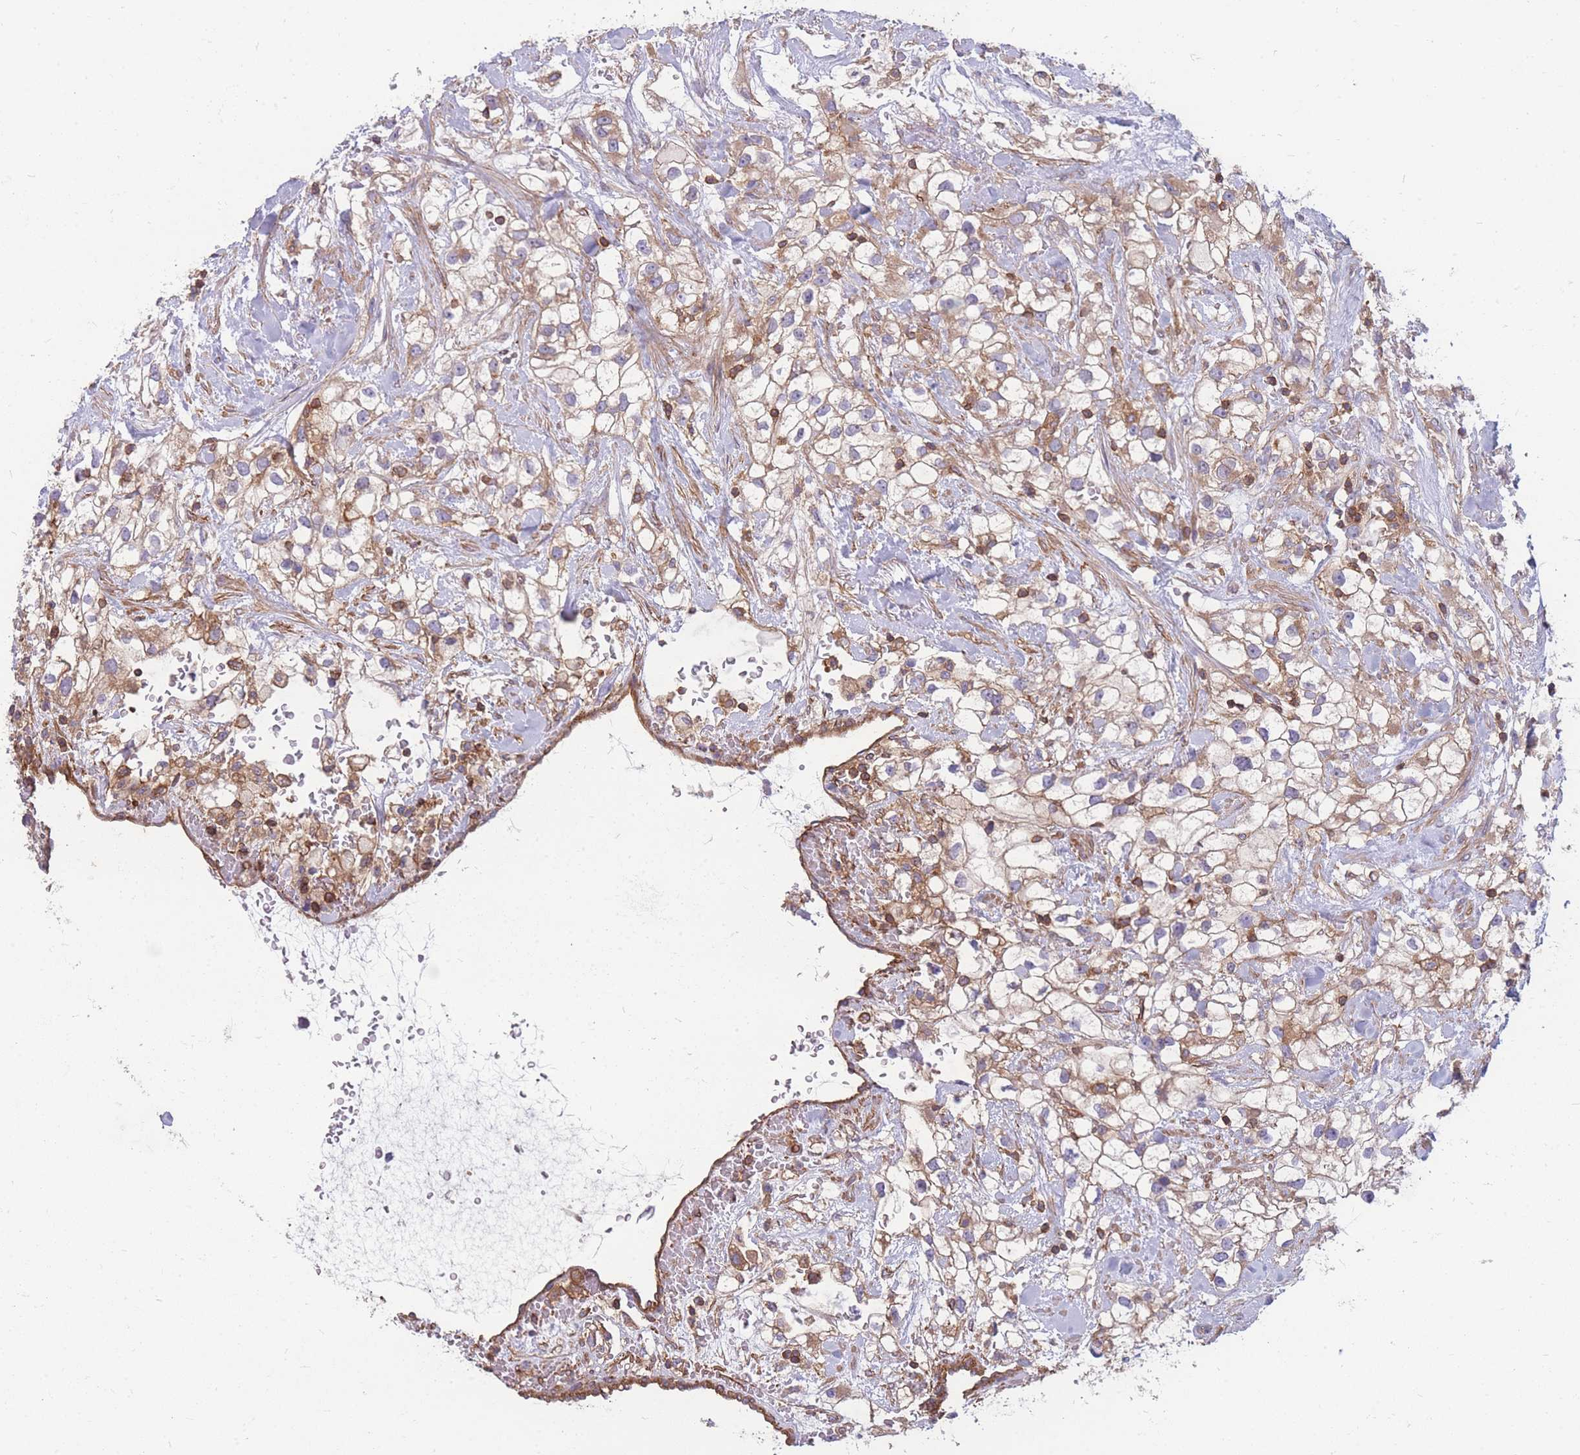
{"staining": {"intensity": "moderate", "quantity": "<25%", "location": "cytoplasmic/membranous"}, "tissue": "renal cancer", "cell_type": "Tumor cells", "image_type": "cancer", "snomed": [{"axis": "morphology", "description": "Adenocarcinoma, NOS"}, {"axis": "topography", "description": "Kidney"}], "caption": "Immunohistochemistry photomicrograph of neoplastic tissue: renal adenocarcinoma stained using immunohistochemistry (IHC) shows low levels of moderate protein expression localized specifically in the cytoplasmic/membranous of tumor cells, appearing as a cytoplasmic/membranous brown color.", "gene": "GGA1", "patient": {"sex": "male", "age": 59}}